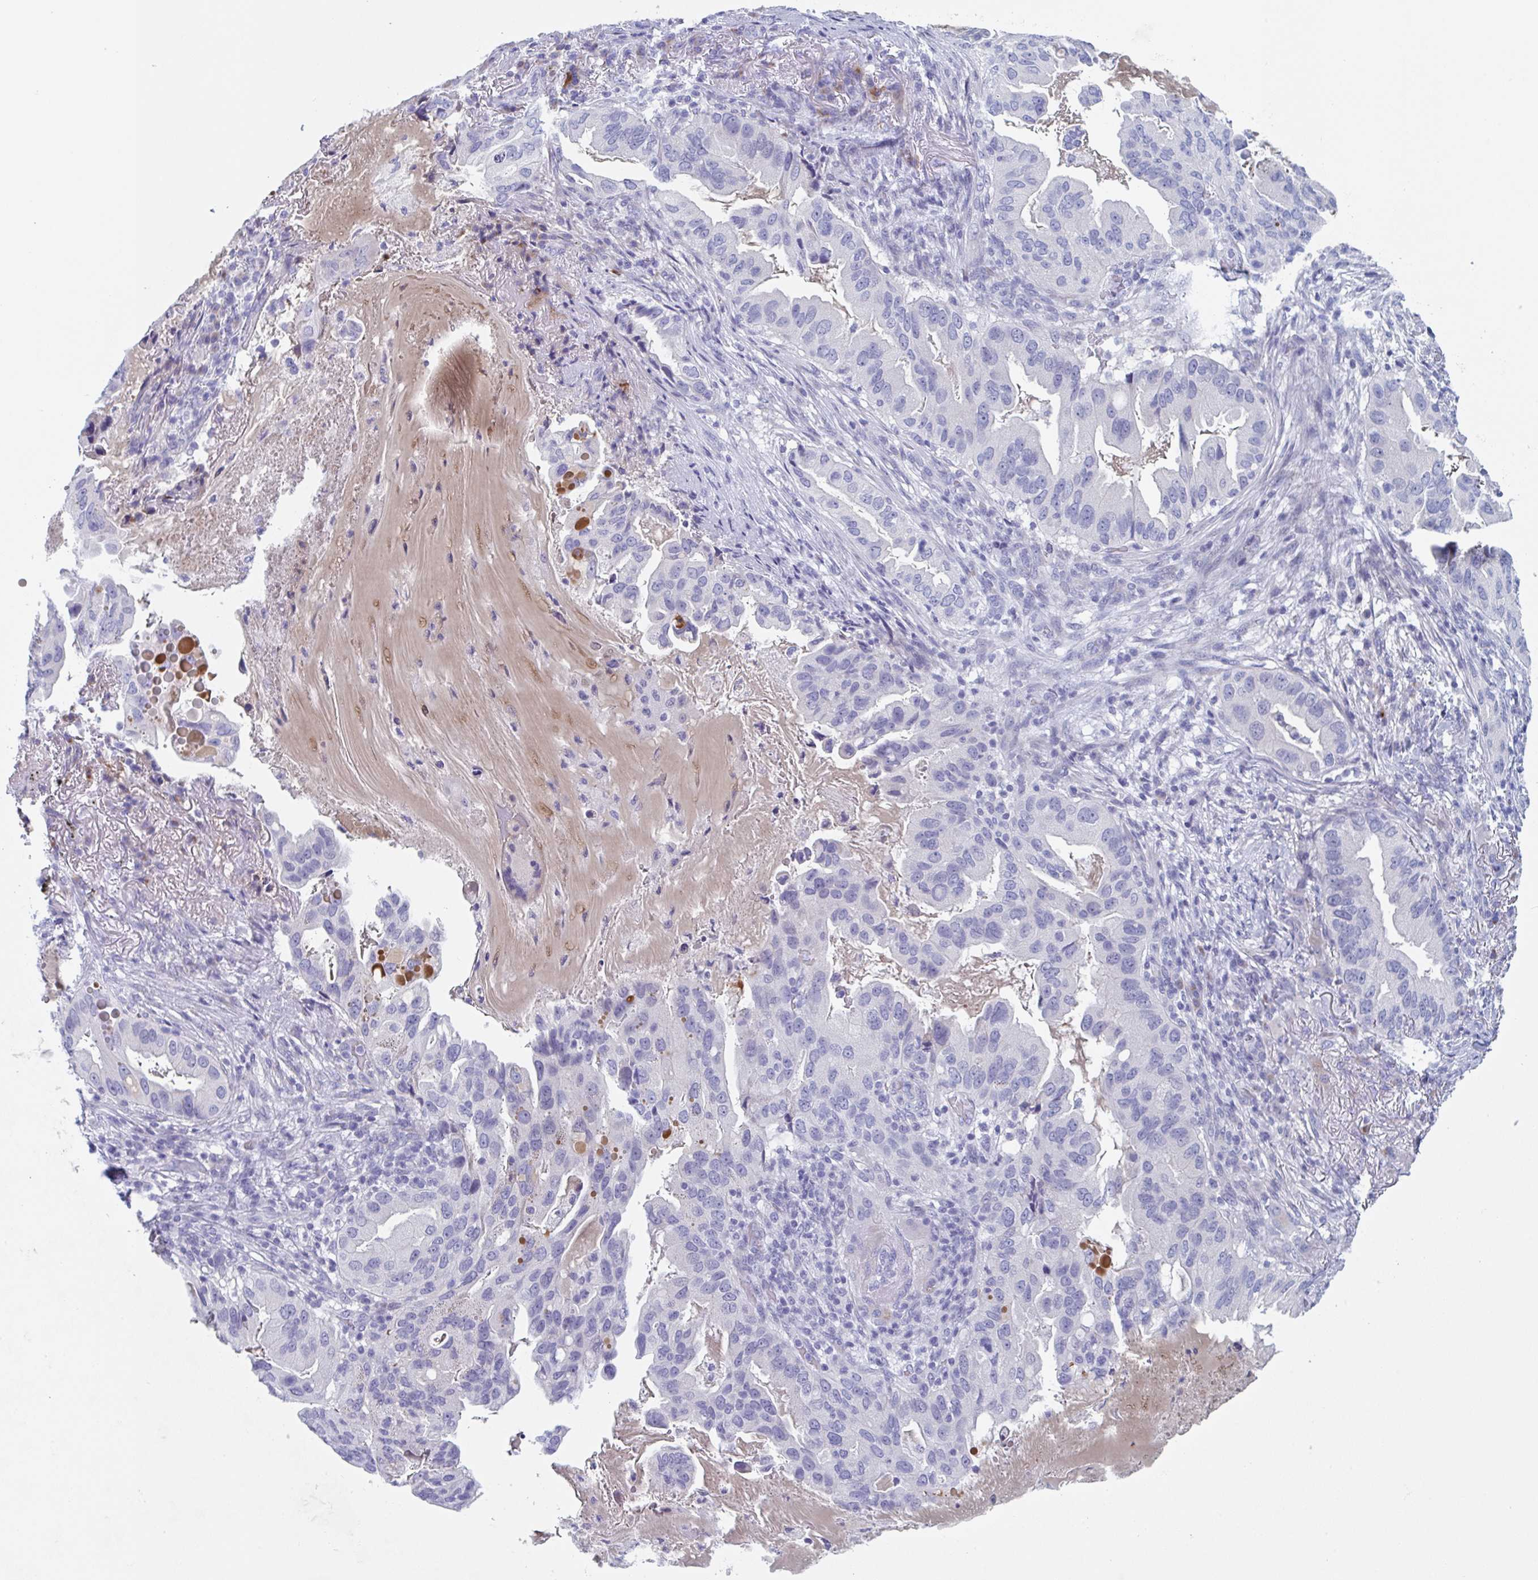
{"staining": {"intensity": "negative", "quantity": "none", "location": "none"}, "tissue": "lung cancer", "cell_type": "Tumor cells", "image_type": "cancer", "snomed": [{"axis": "morphology", "description": "Adenocarcinoma, NOS"}, {"axis": "topography", "description": "Lung"}], "caption": "DAB (3,3'-diaminobenzidine) immunohistochemical staining of human lung adenocarcinoma displays no significant staining in tumor cells.", "gene": "NT5C3B", "patient": {"sex": "female", "age": 69}}